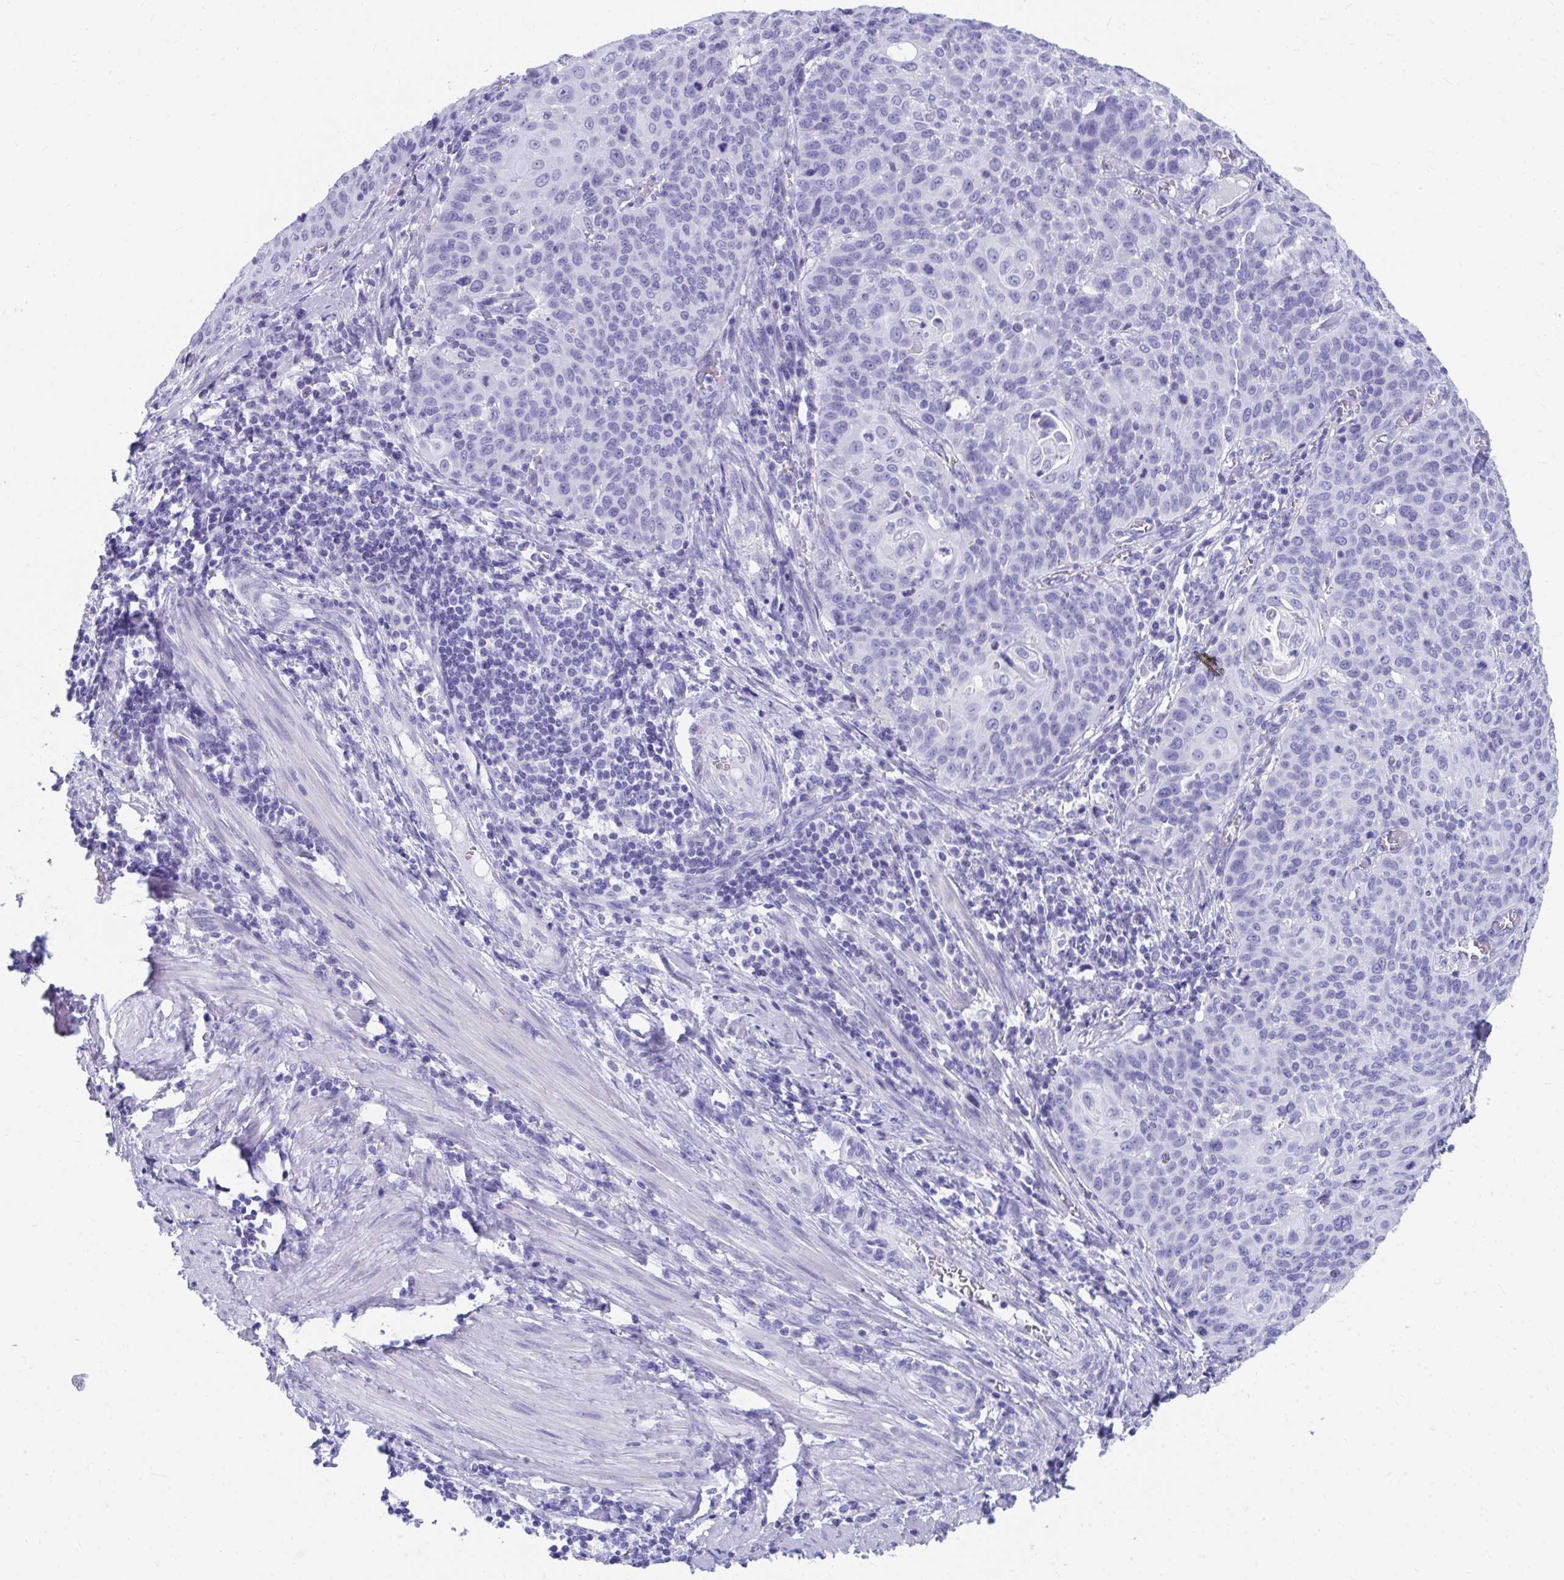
{"staining": {"intensity": "negative", "quantity": "none", "location": "none"}, "tissue": "cervical cancer", "cell_type": "Tumor cells", "image_type": "cancer", "snomed": [{"axis": "morphology", "description": "Squamous cell carcinoma, NOS"}, {"axis": "topography", "description": "Cervix"}], "caption": "IHC image of neoplastic tissue: human squamous cell carcinoma (cervical) stained with DAB (3,3'-diaminobenzidine) reveals no significant protein expression in tumor cells.", "gene": "HGD", "patient": {"sex": "female", "age": 65}}